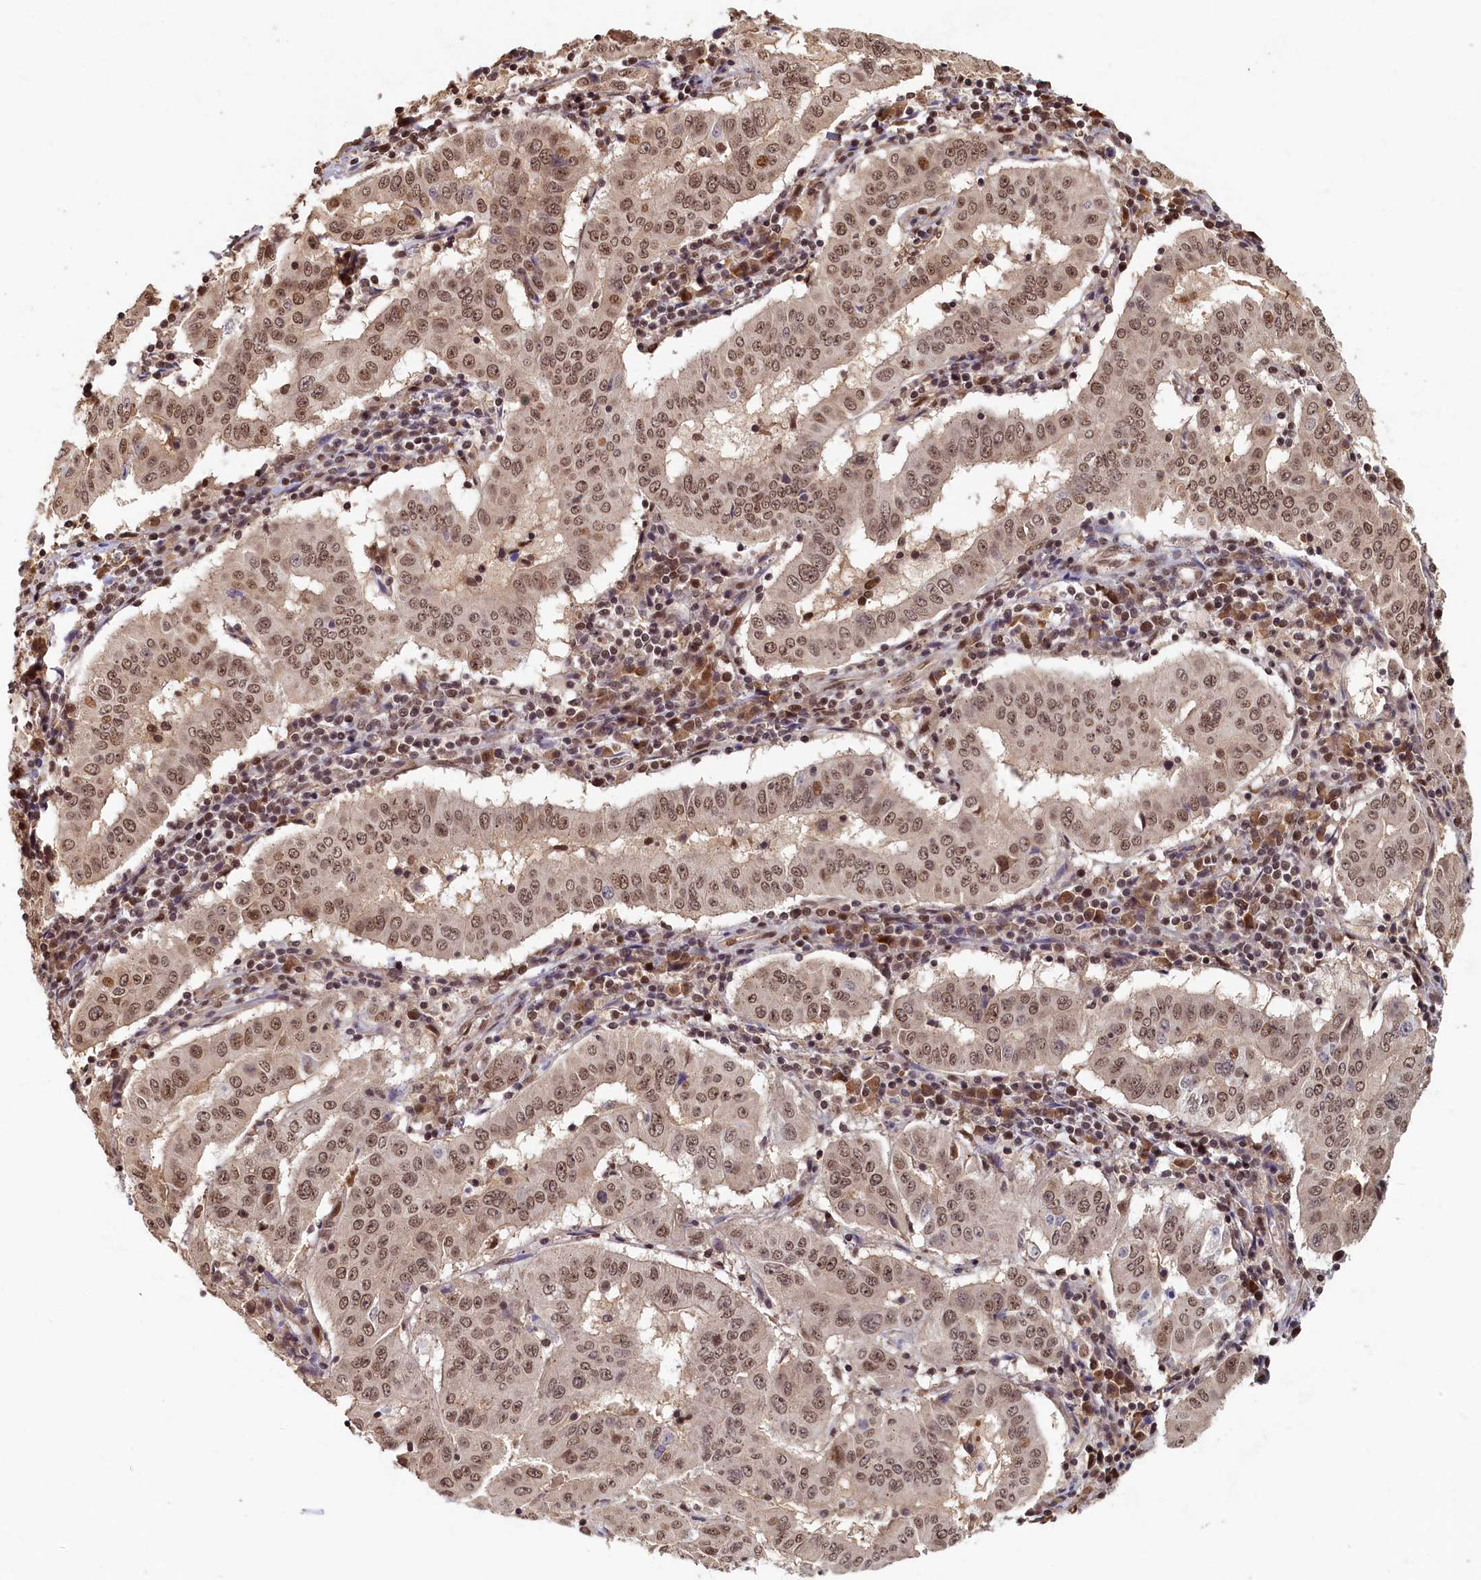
{"staining": {"intensity": "moderate", "quantity": ">75%", "location": "nuclear"}, "tissue": "pancreatic cancer", "cell_type": "Tumor cells", "image_type": "cancer", "snomed": [{"axis": "morphology", "description": "Adenocarcinoma, NOS"}, {"axis": "topography", "description": "Pancreas"}], "caption": "Moderate nuclear positivity for a protein is identified in approximately >75% of tumor cells of adenocarcinoma (pancreatic) using IHC.", "gene": "CKAP2L", "patient": {"sex": "male", "age": 63}}